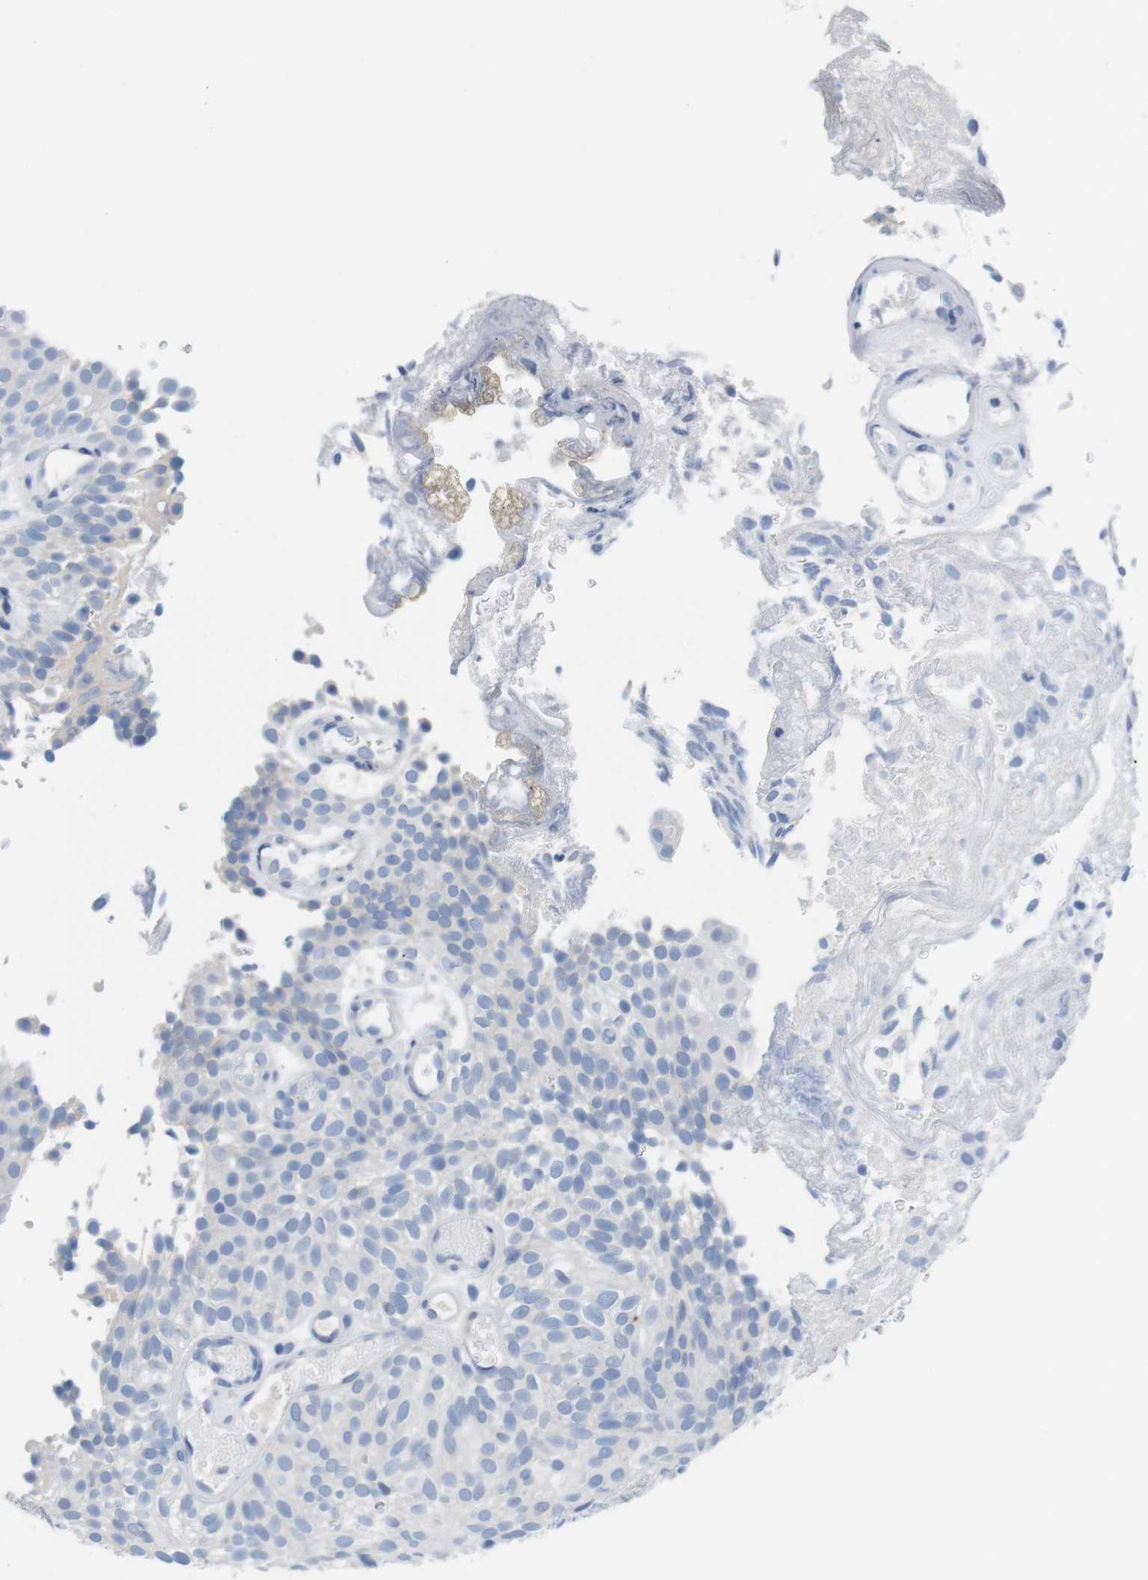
{"staining": {"intensity": "negative", "quantity": "none", "location": "none"}, "tissue": "urothelial cancer", "cell_type": "Tumor cells", "image_type": "cancer", "snomed": [{"axis": "morphology", "description": "Urothelial carcinoma, Low grade"}, {"axis": "topography", "description": "Urinary bladder"}], "caption": "An immunohistochemistry (IHC) photomicrograph of low-grade urothelial carcinoma is shown. There is no staining in tumor cells of low-grade urothelial carcinoma.", "gene": "MAP6", "patient": {"sex": "male", "age": 78}}